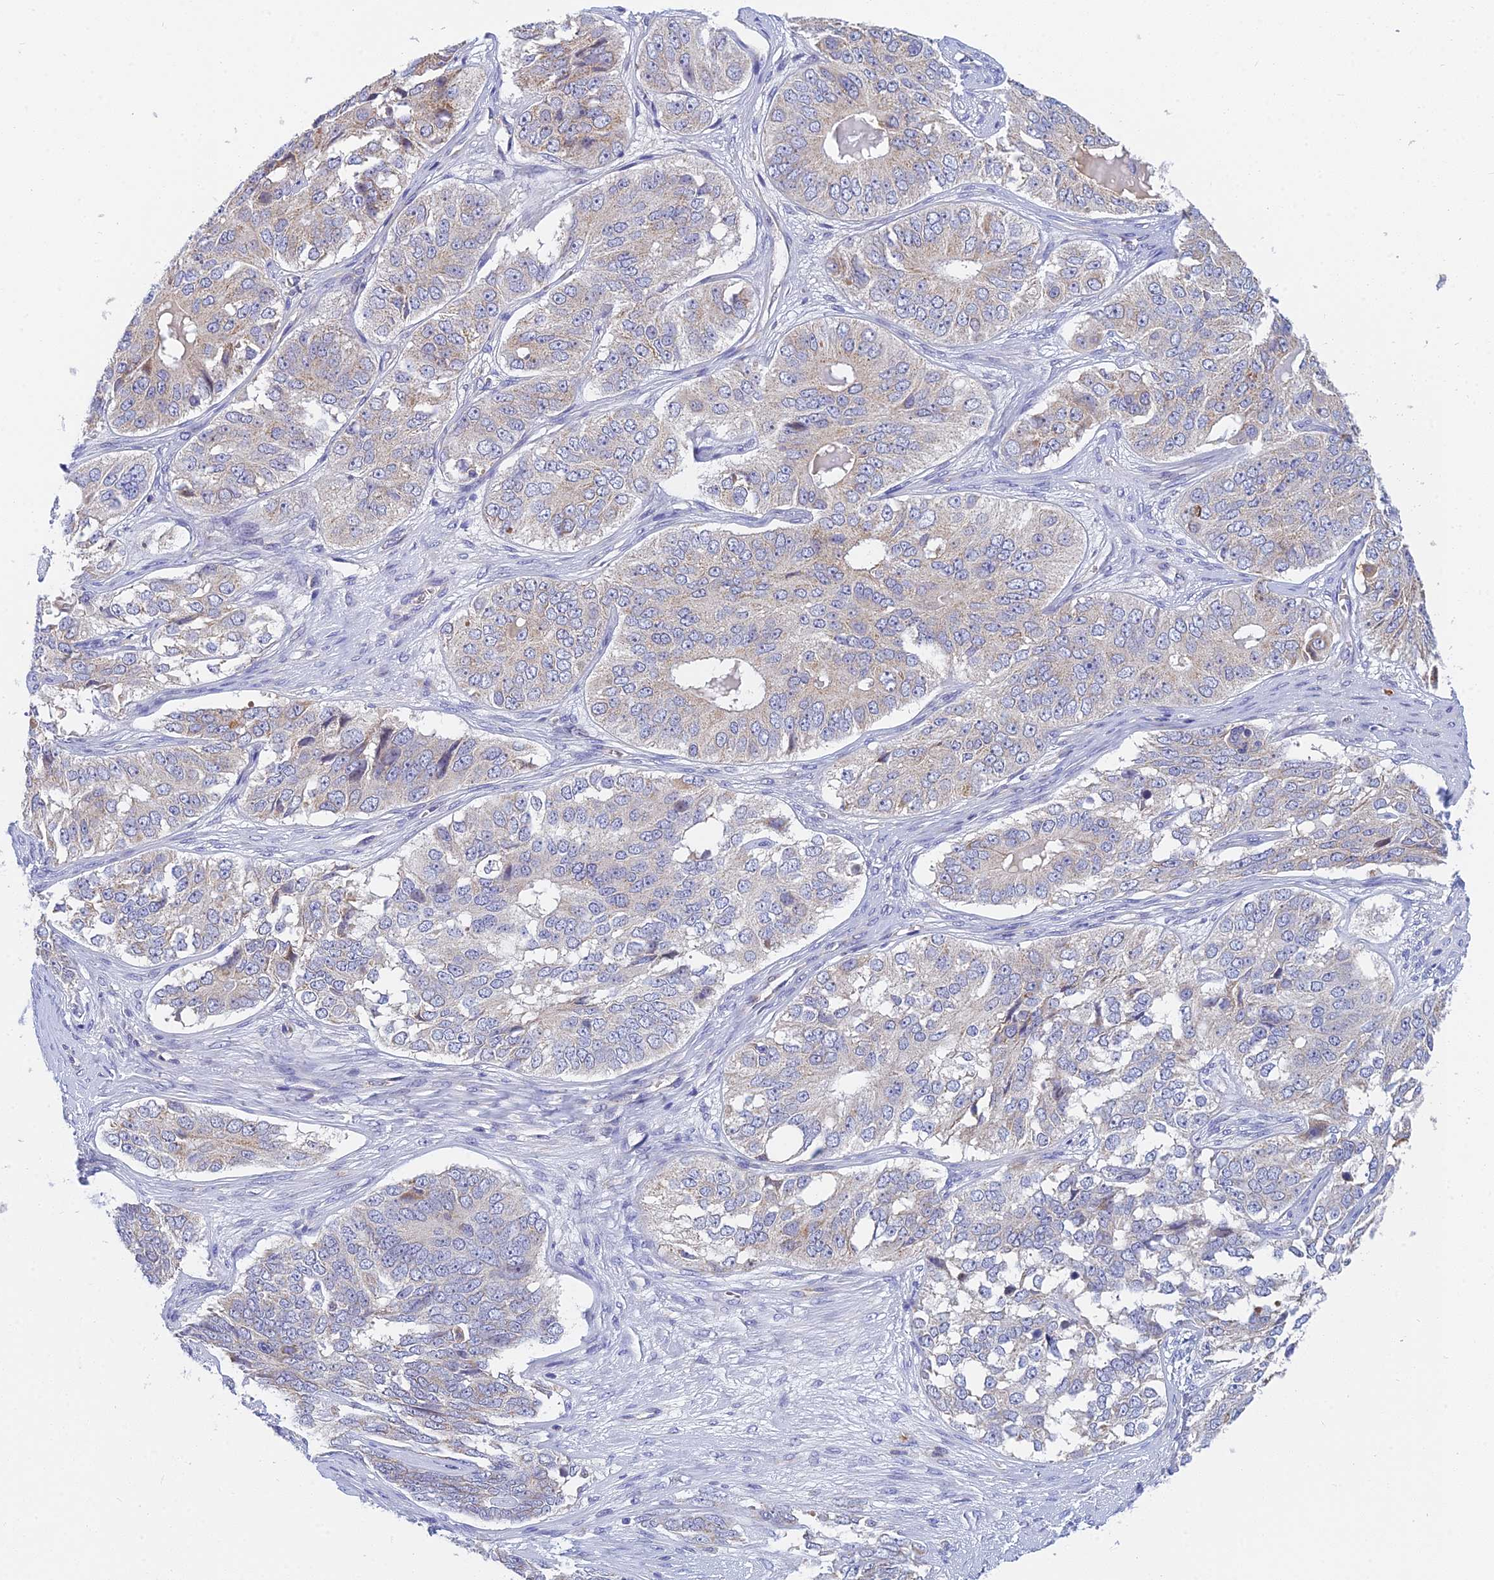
{"staining": {"intensity": "weak", "quantity": "<25%", "location": "cytoplasmic/membranous"}, "tissue": "ovarian cancer", "cell_type": "Tumor cells", "image_type": "cancer", "snomed": [{"axis": "morphology", "description": "Carcinoma, endometroid"}, {"axis": "topography", "description": "Ovary"}], "caption": "An immunohistochemistry (IHC) photomicrograph of ovarian cancer (endometroid carcinoma) is shown. There is no staining in tumor cells of ovarian cancer (endometroid carcinoma). (DAB (3,3'-diaminobenzidine) immunohistochemistry with hematoxylin counter stain).", "gene": "CACNA1B", "patient": {"sex": "female", "age": 51}}